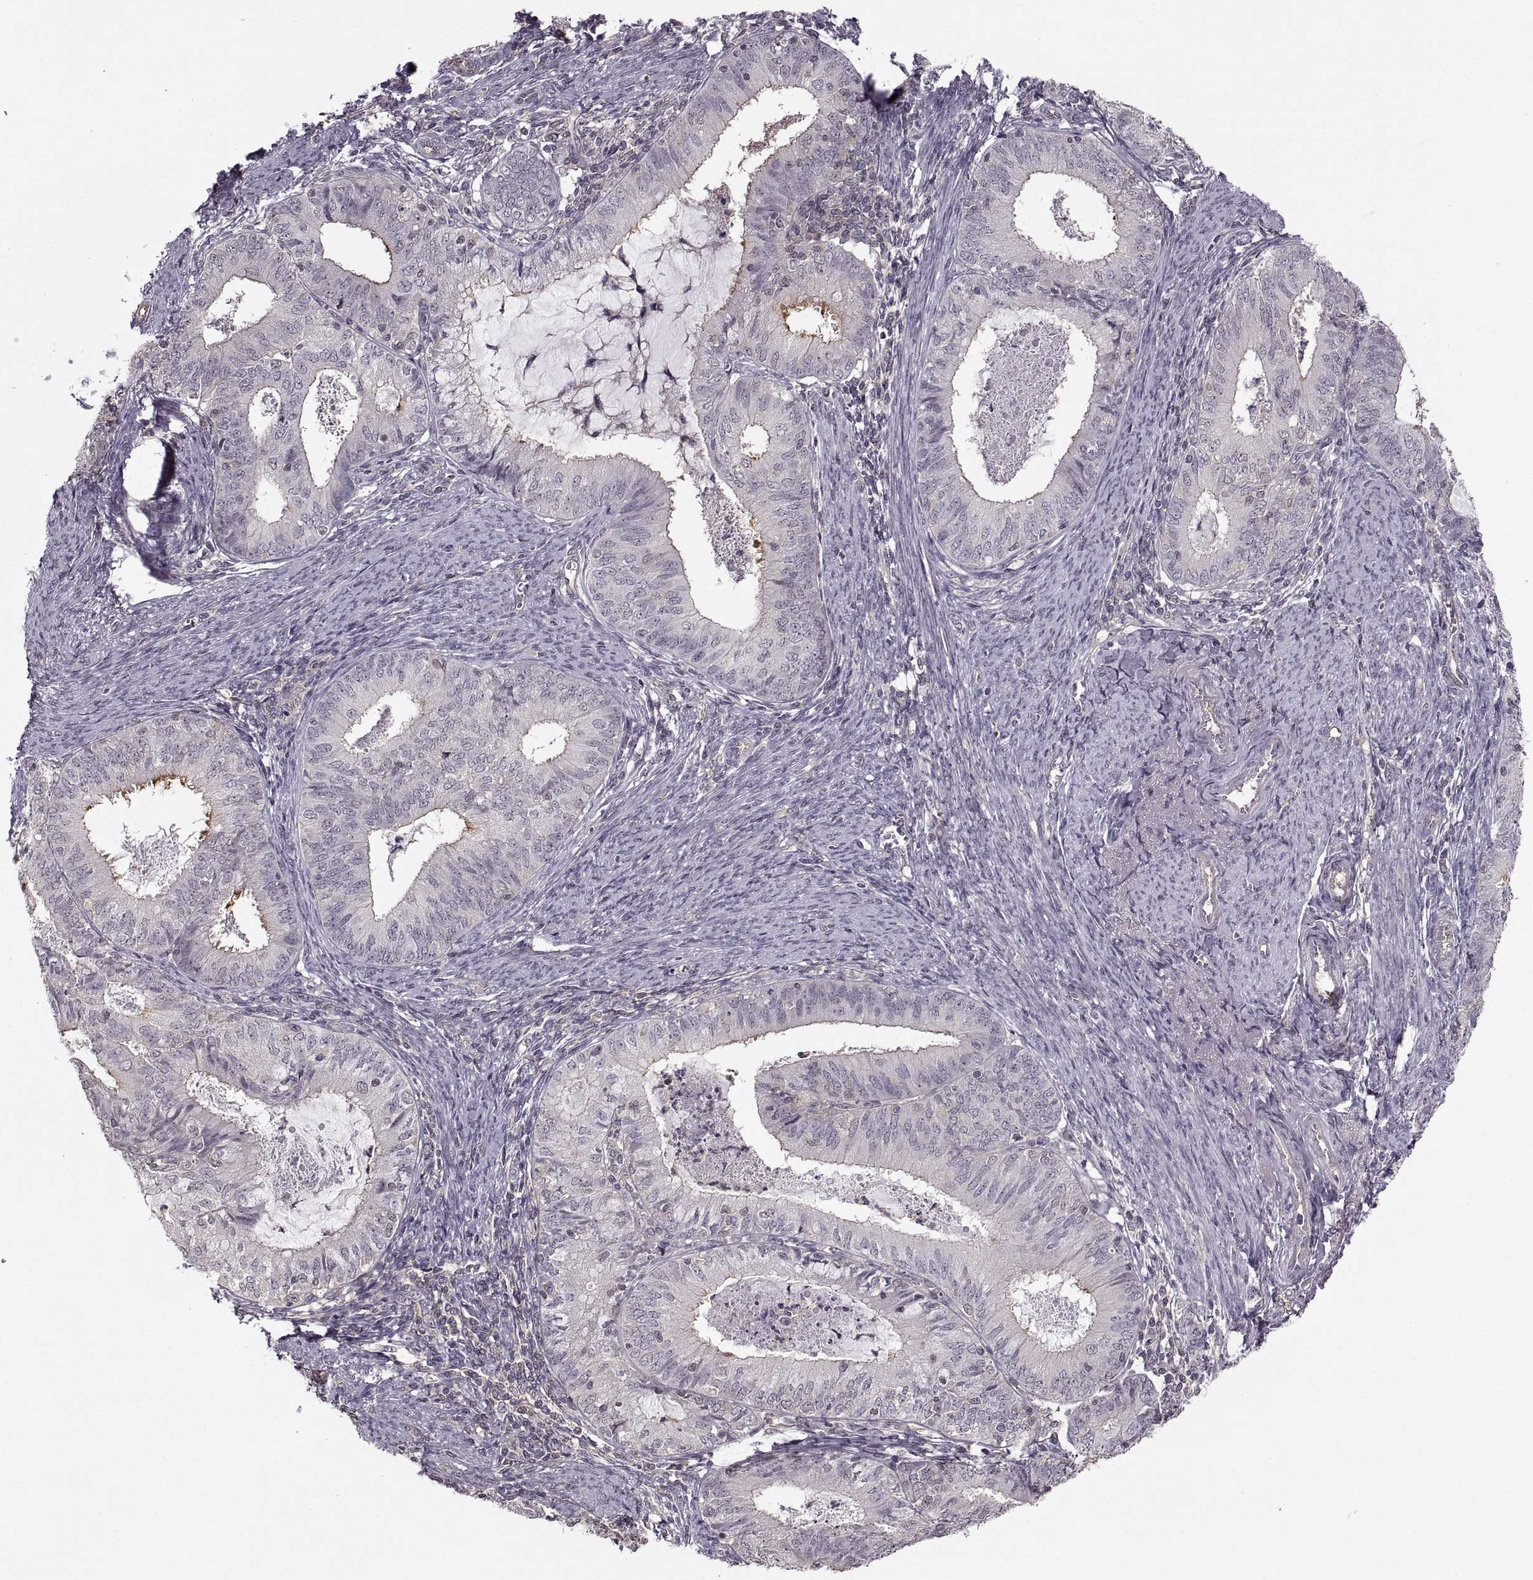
{"staining": {"intensity": "negative", "quantity": "none", "location": "none"}, "tissue": "endometrial cancer", "cell_type": "Tumor cells", "image_type": "cancer", "snomed": [{"axis": "morphology", "description": "Adenocarcinoma, NOS"}, {"axis": "topography", "description": "Endometrium"}], "caption": "An immunohistochemistry (IHC) micrograph of endometrial adenocarcinoma is shown. There is no staining in tumor cells of endometrial adenocarcinoma.", "gene": "LUZP2", "patient": {"sex": "female", "age": 57}}